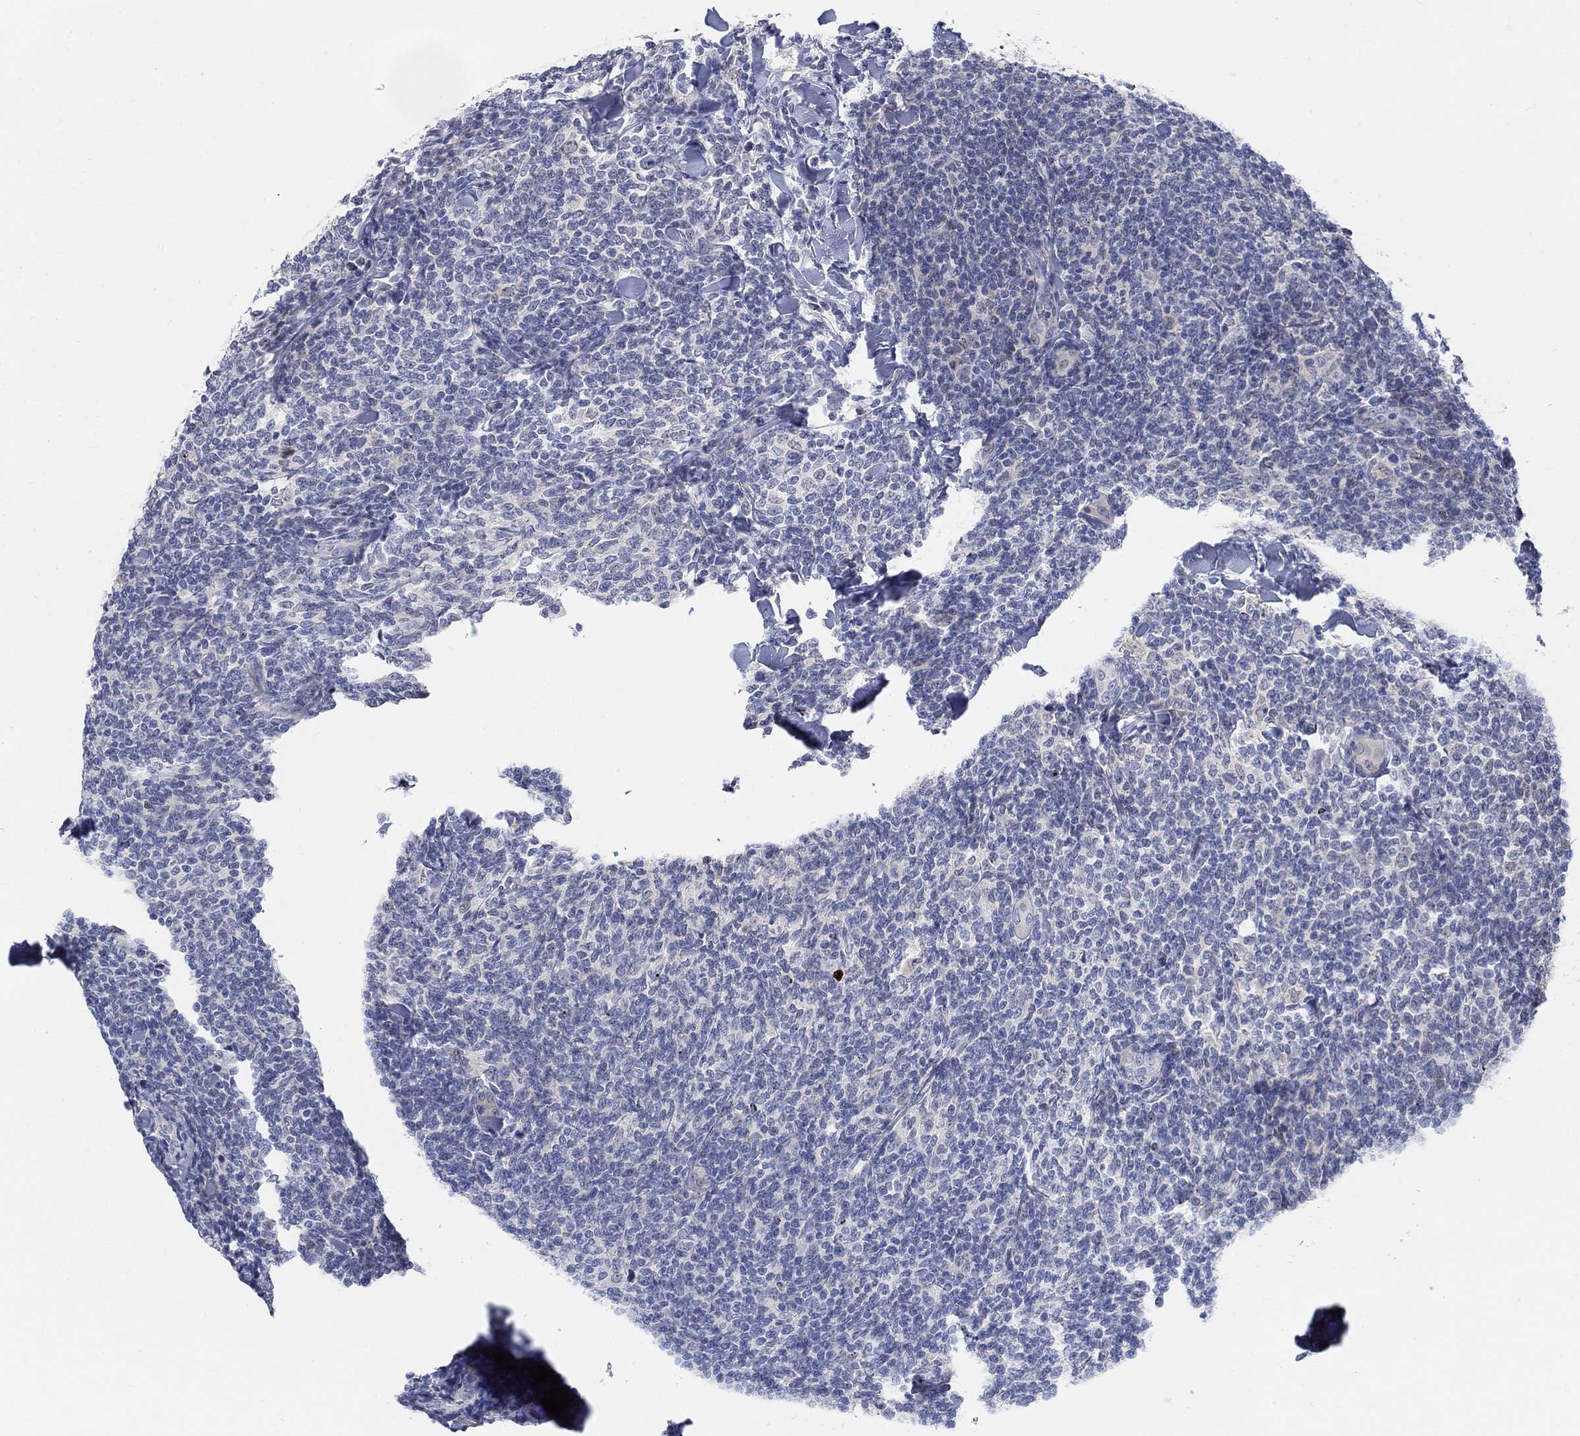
{"staining": {"intensity": "negative", "quantity": "none", "location": "none"}, "tissue": "lymphoma", "cell_type": "Tumor cells", "image_type": "cancer", "snomed": [{"axis": "morphology", "description": "Malignant lymphoma, non-Hodgkin's type, Low grade"}, {"axis": "topography", "description": "Lymph node"}], "caption": "Tumor cells show no significant staining in lymphoma.", "gene": "SNTG2", "patient": {"sex": "female", "age": 56}}